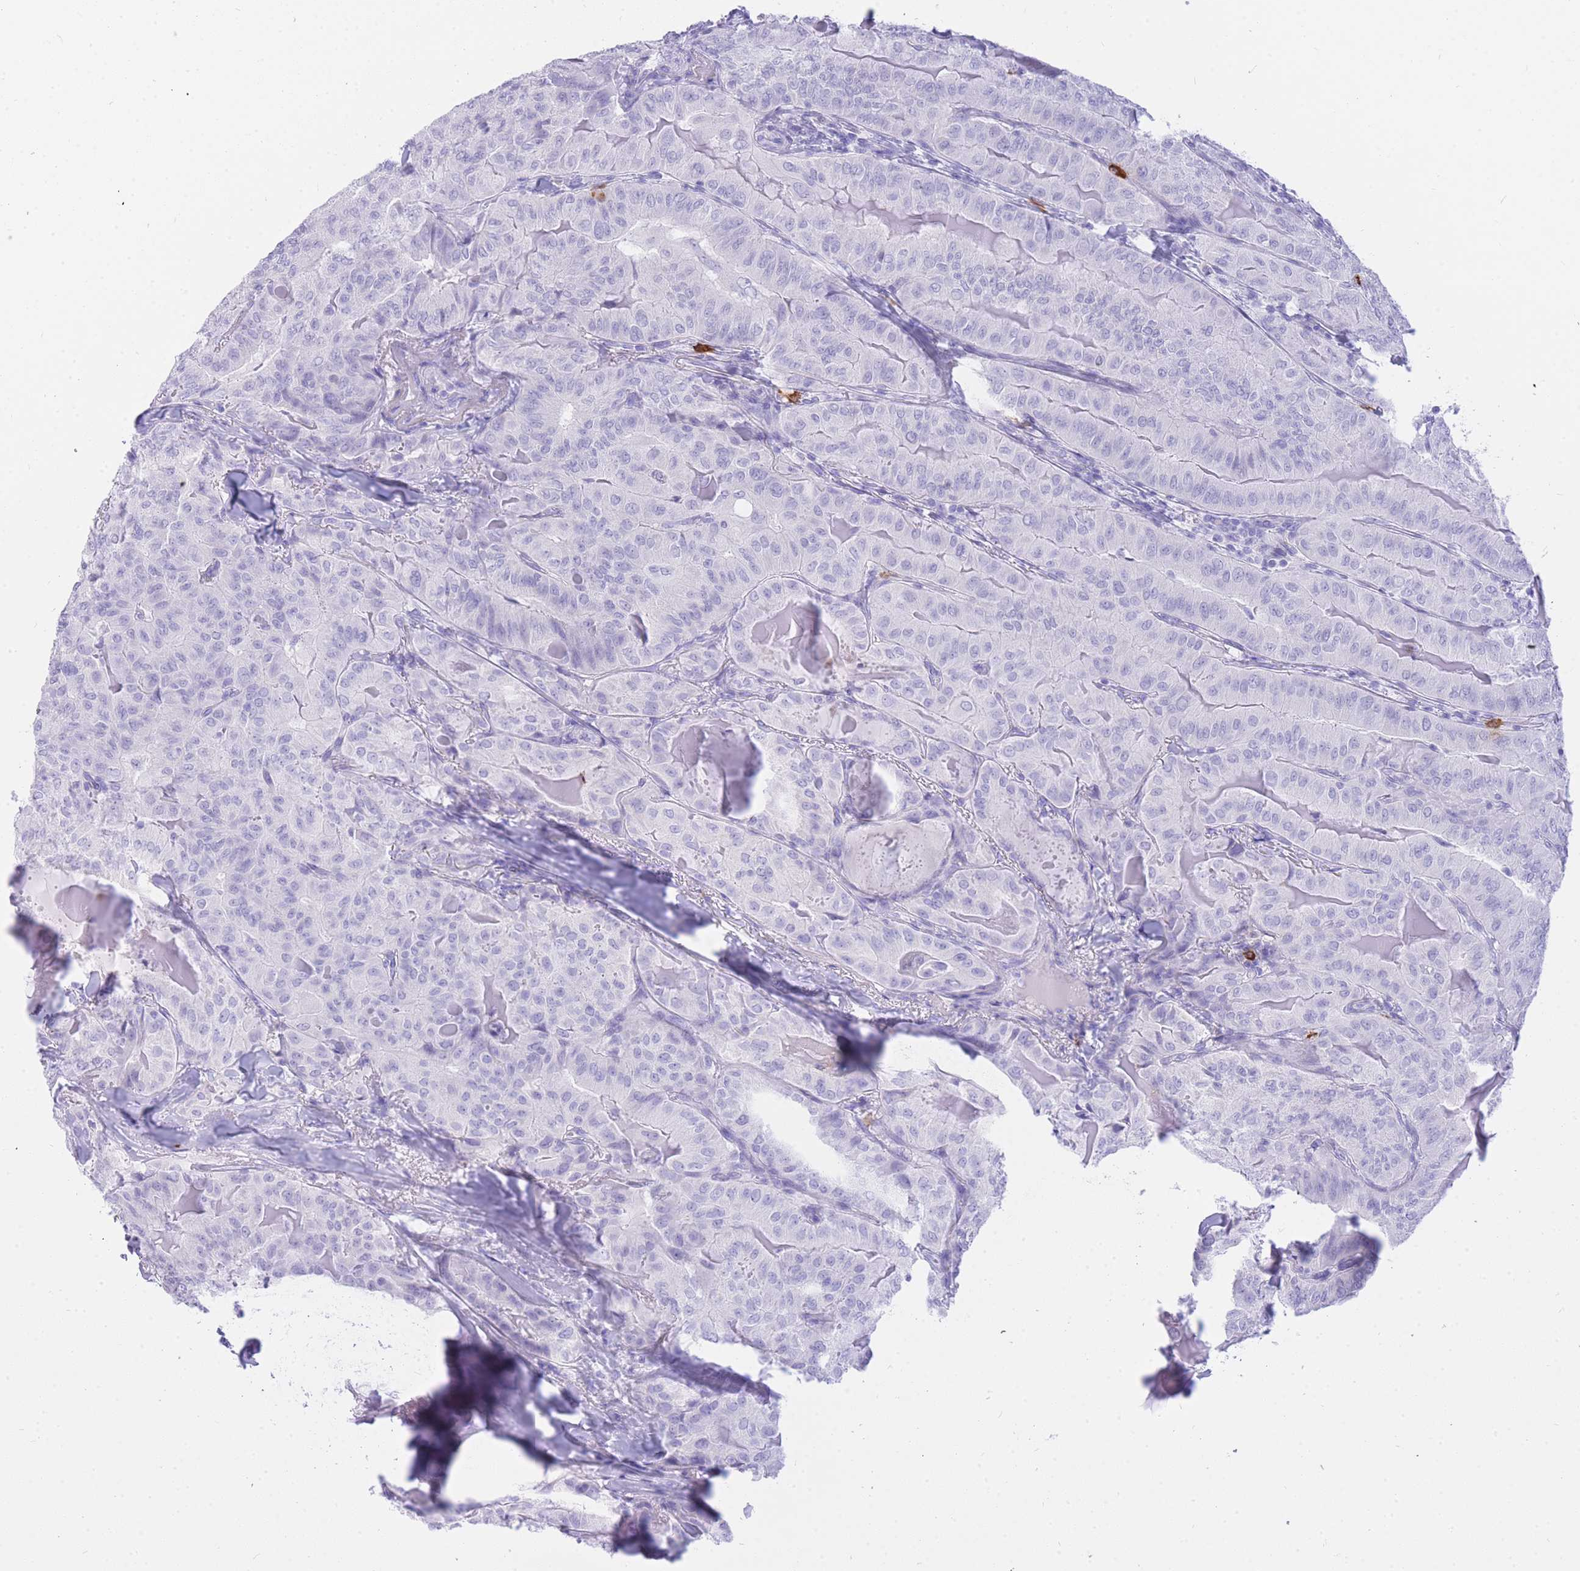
{"staining": {"intensity": "negative", "quantity": "none", "location": "none"}, "tissue": "thyroid cancer", "cell_type": "Tumor cells", "image_type": "cancer", "snomed": [{"axis": "morphology", "description": "Papillary adenocarcinoma, NOS"}, {"axis": "topography", "description": "Thyroid gland"}], "caption": "DAB immunohistochemical staining of human papillary adenocarcinoma (thyroid) shows no significant positivity in tumor cells.", "gene": "HERC1", "patient": {"sex": "female", "age": 68}}